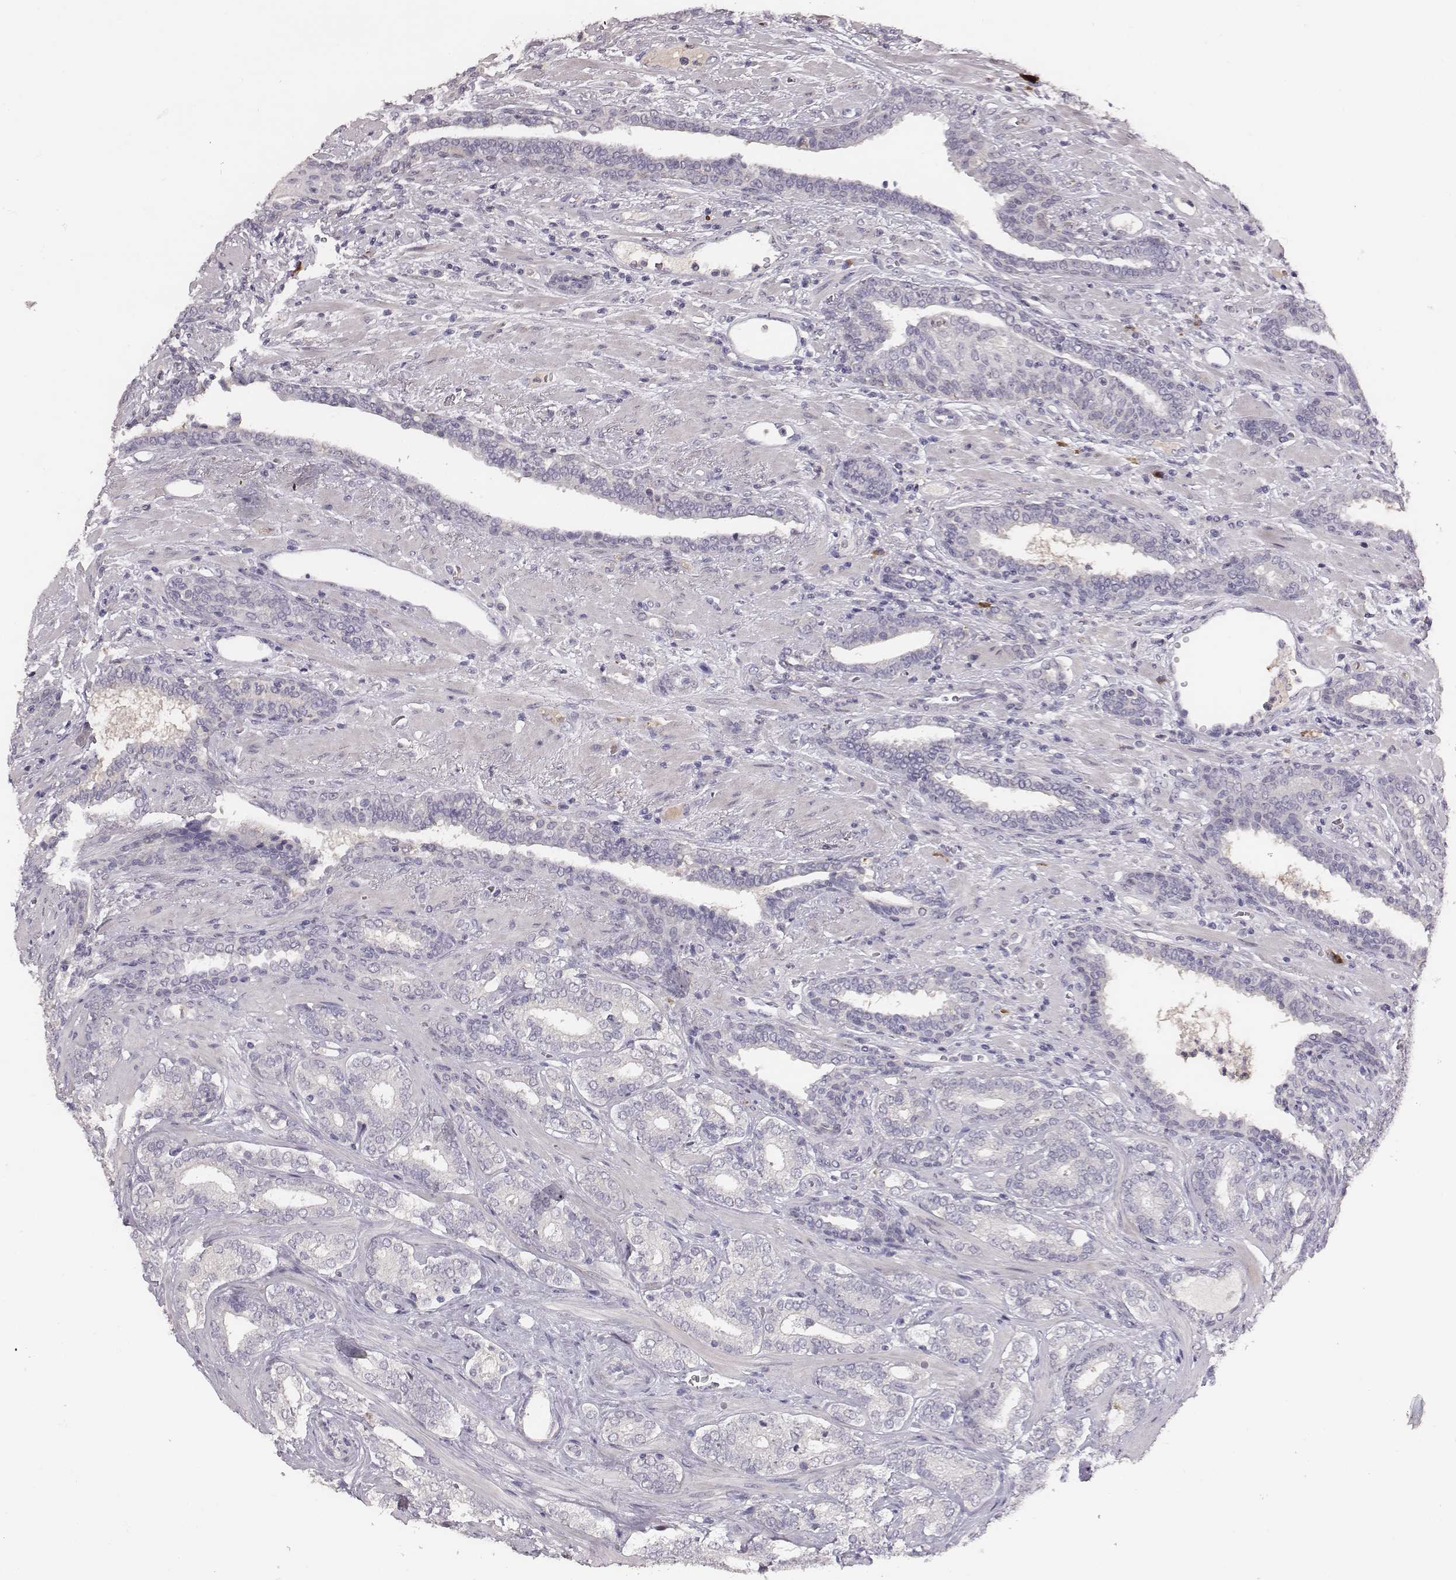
{"staining": {"intensity": "negative", "quantity": "none", "location": "none"}, "tissue": "prostate cancer", "cell_type": "Tumor cells", "image_type": "cancer", "snomed": [{"axis": "morphology", "description": "Adenocarcinoma, Low grade"}, {"axis": "topography", "description": "Prostate"}], "caption": "Tumor cells are negative for protein expression in human adenocarcinoma (low-grade) (prostate).", "gene": "SLC22A6", "patient": {"sex": "male", "age": 61}}